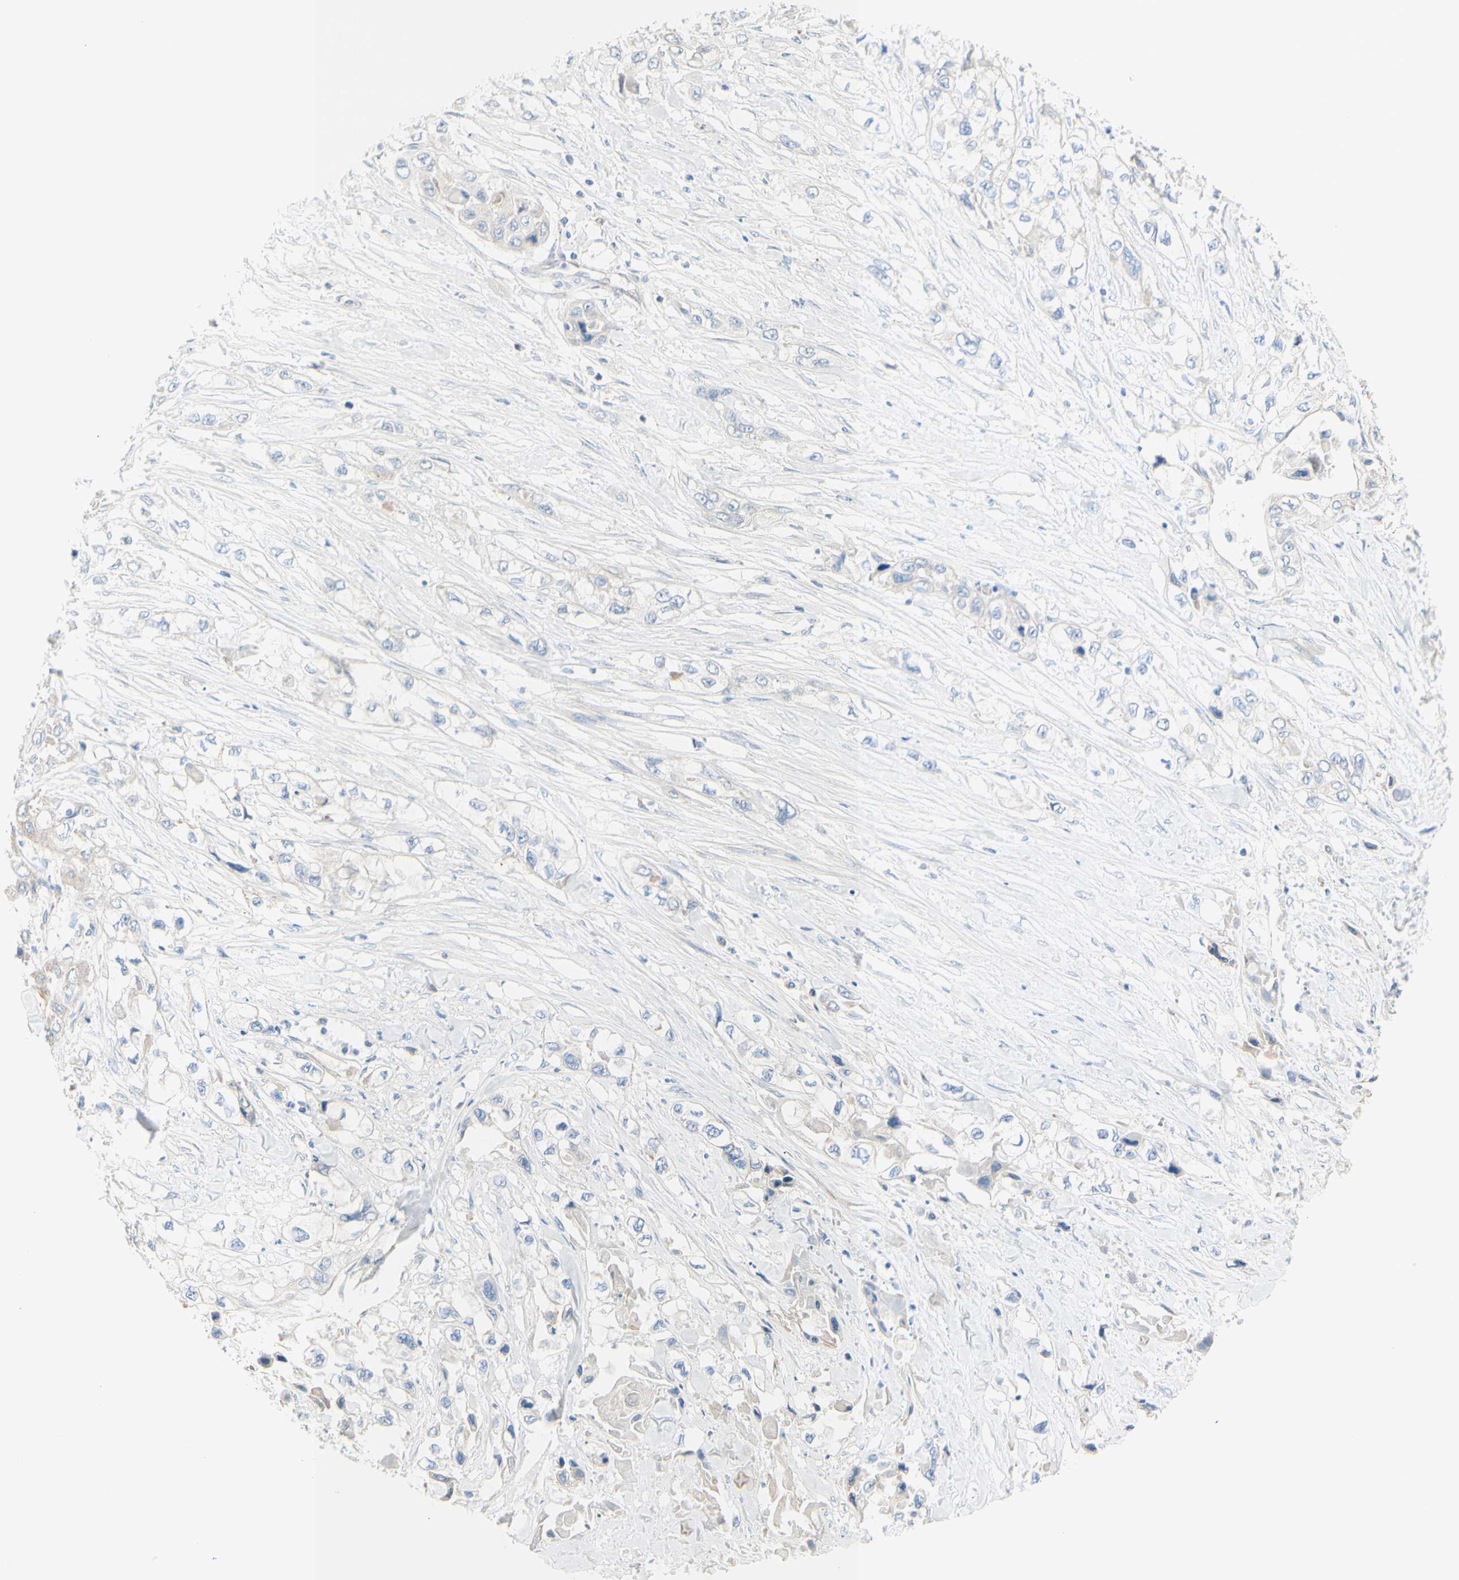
{"staining": {"intensity": "weak", "quantity": "<25%", "location": "cytoplasmic/membranous"}, "tissue": "pancreatic cancer", "cell_type": "Tumor cells", "image_type": "cancer", "snomed": [{"axis": "morphology", "description": "Adenocarcinoma, NOS"}, {"axis": "topography", "description": "Pancreas"}], "caption": "An immunohistochemistry micrograph of pancreatic cancer (adenocarcinoma) is shown. There is no staining in tumor cells of pancreatic cancer (adenocarcinoma).", "gene": "EPHA3", "patient": {"sex": "female", "age": 70}}